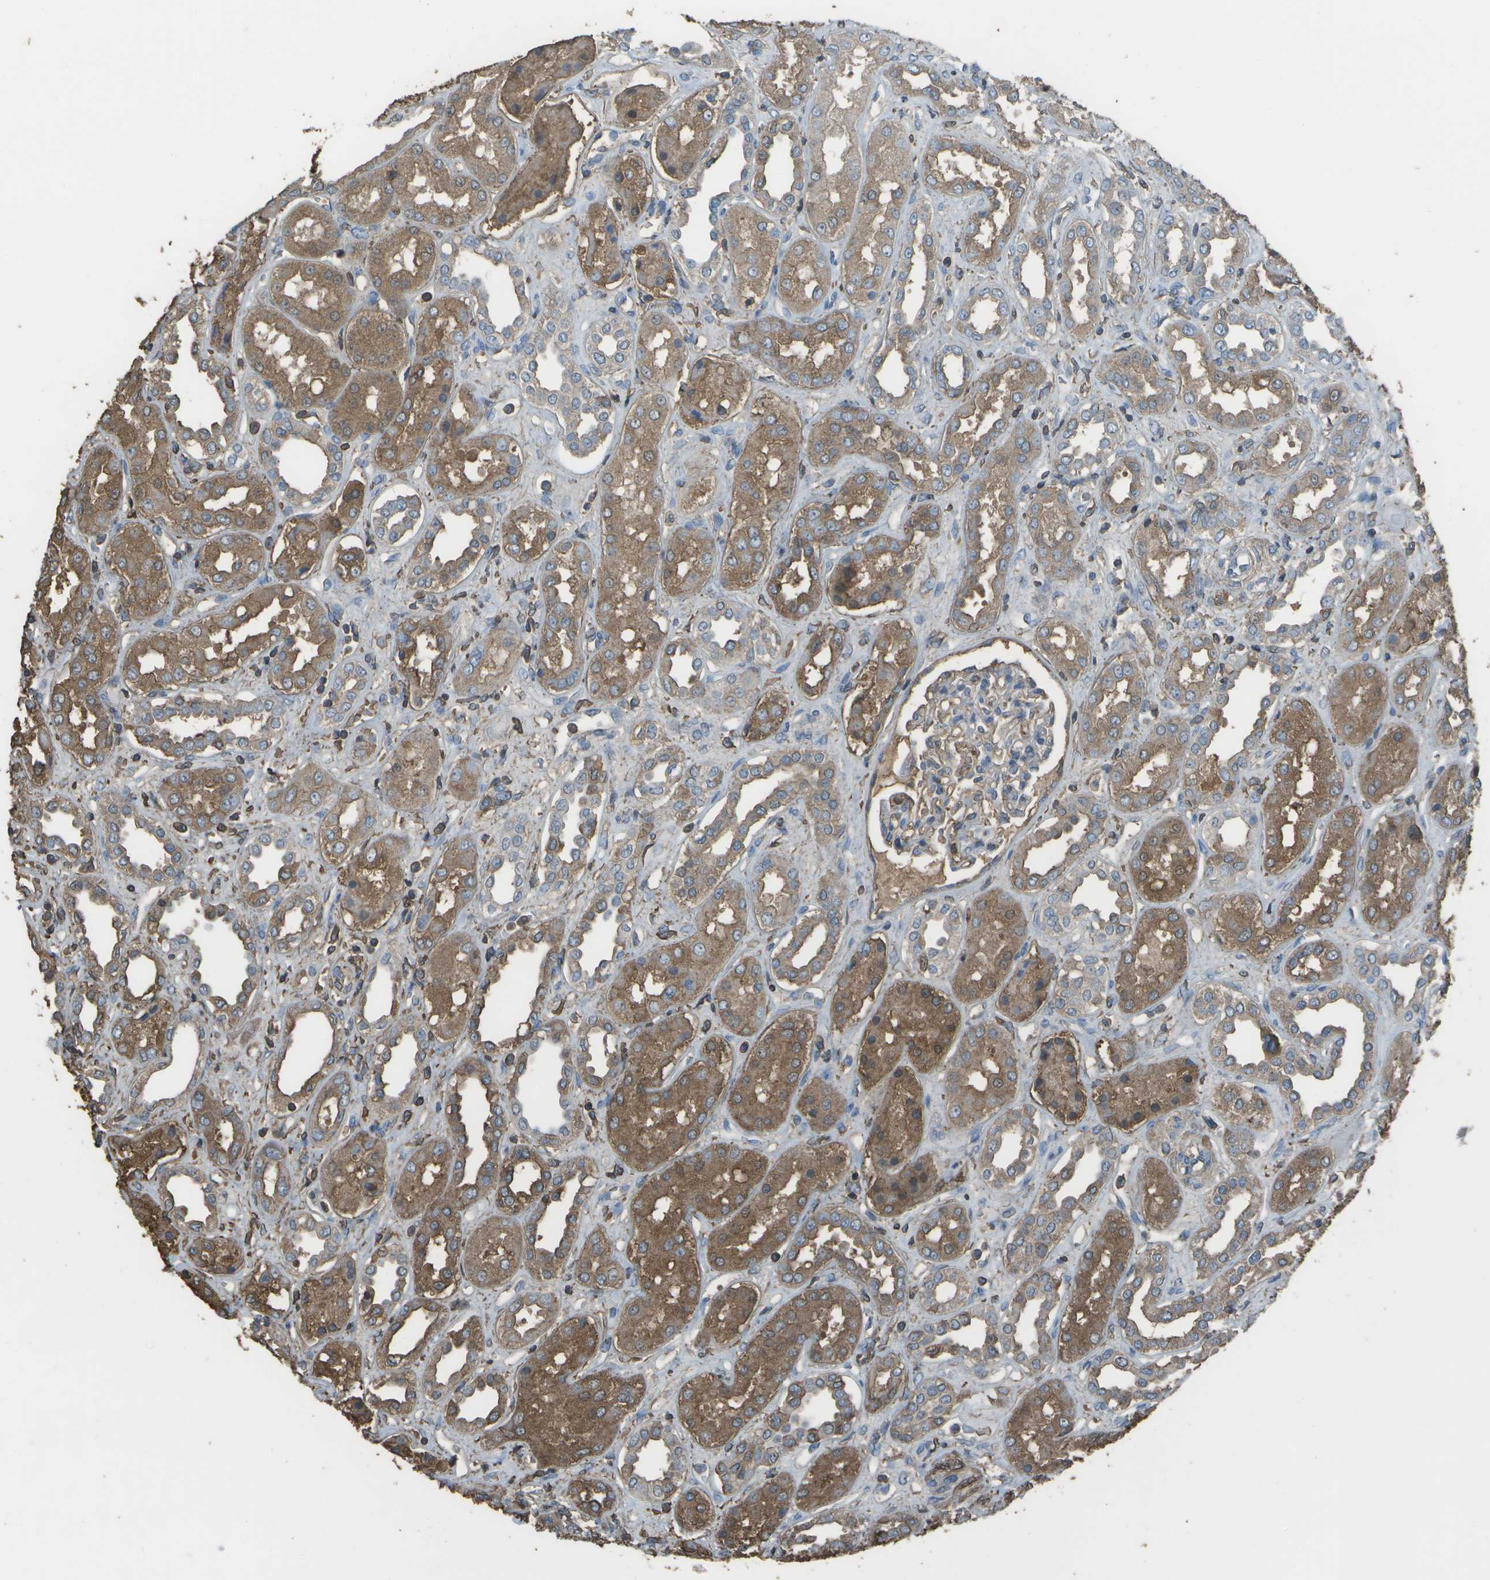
{"staining": {"intensity": "moderate", "quantity": "25%-75%", "location": "cytoplasmic/membranous"}, "tissue": "kidney", "cell_type": "Cells in glomeruli", "image_type": "normal", "snomed": [{"axis": "morphology", "description": "Normal tissue, NOS"}, {"axis": "topography", "description": "Kidney"}], "caption": "Immunohistochemistry (DAB) staining of normal human kidney reveals moderate cytoplasmic/membranous protein staining in about 25%-75% of cells in glomeruli.", "gene": "CYP4F11", "patient": {"sex": "male", "age": 59}}